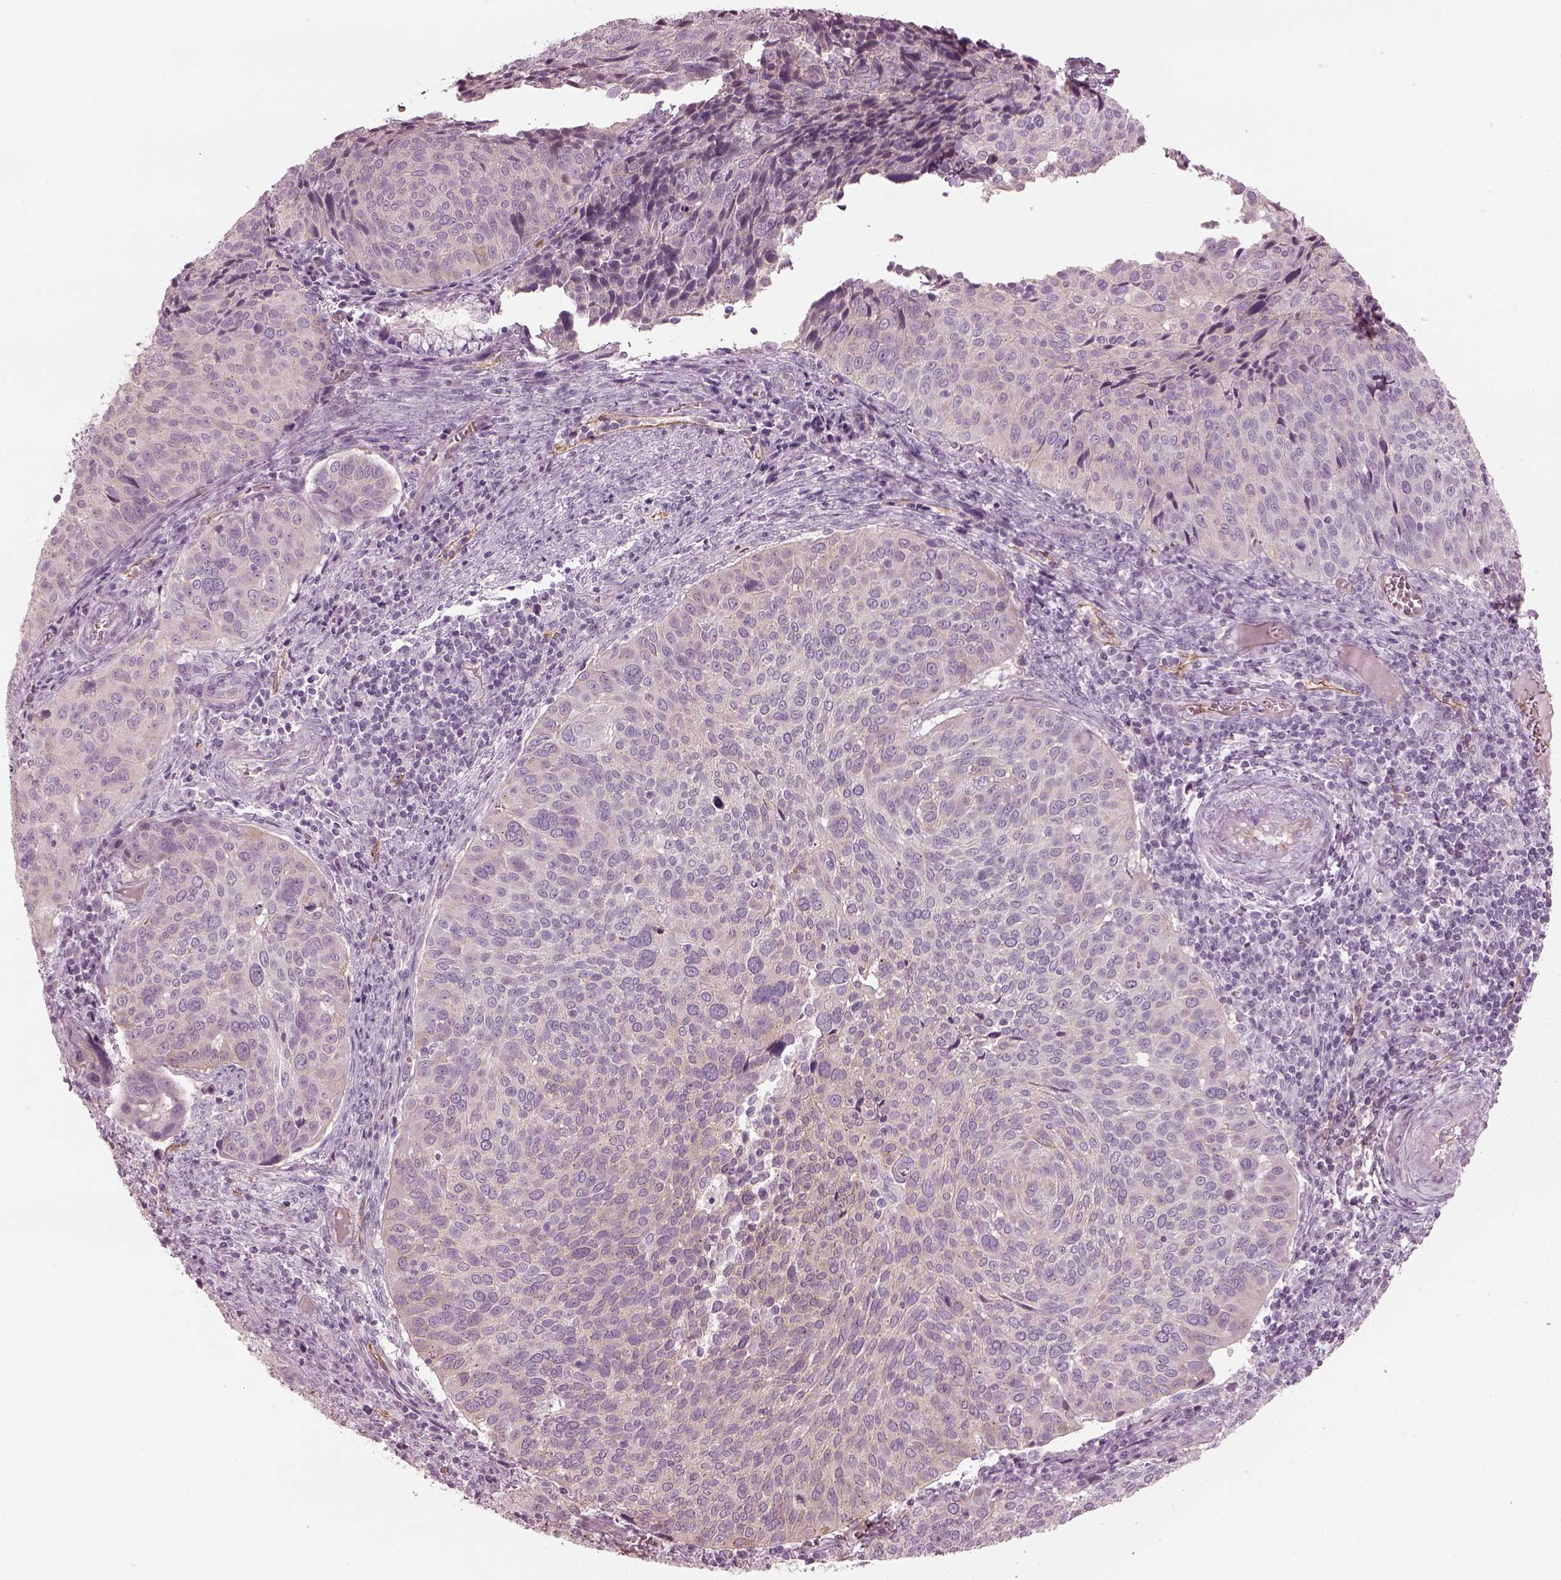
{"staining": {"intensity": "negative", "quantity": "none", "location": "none"}, "tissue": "cervical cancer", "cell_type": "Tumor cells", "image_type": "cancer", "snomed": [{"axis": "morphology", "description": "Squamous cell carcinoma, NOS"}, {"axis": "topography", "description": "Cervix"}], "caption": "Immunohistochemical staining of cervical cancer (squamous cell carcinoma) exhibits no significant expression in tumor cells.", "gene": "EIF4E1B", "patient": {"sex": "female", "age": 39}}